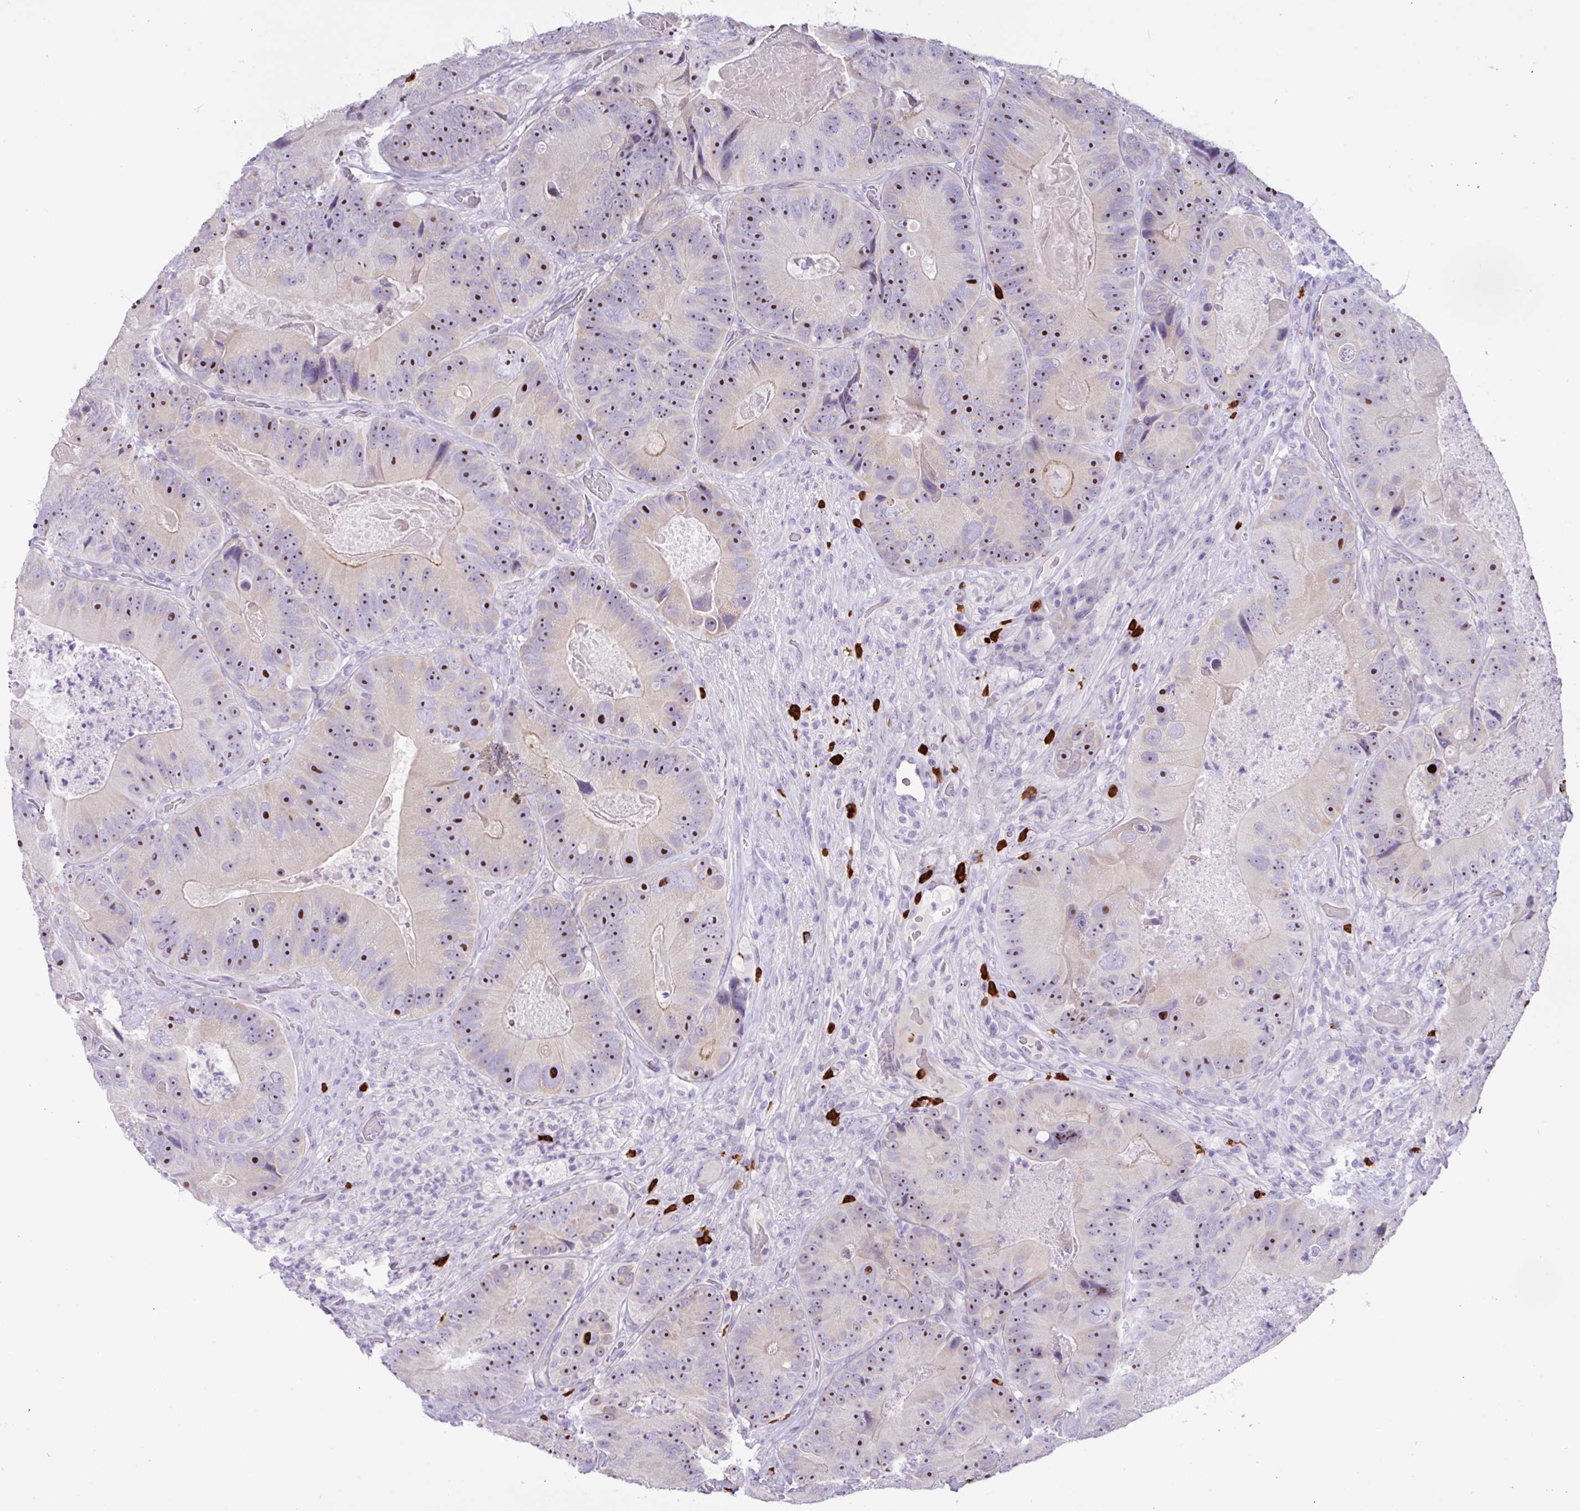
{"staining": {"intensity": "moderate", "quantity": "25%-75%", "location": "nuclear"}, "tissue": "colorectal cancer", "cell_type": "Tumor cells", "image_type": "cancer", "snomed": [{"axis": "morphology", "description": "Adenocarcinoma, NOS"}, {"axis": "topography", "description": "Colon"}], "caption": "Immunohistochemical staining of colorectal adenocarcinoma exhibits moderate nuclear protein staining in about 25%-75% of tumor cells. (DAB (3,3'-diaminobenzidine) IHC with brightfield microscopy, high magnification).", "gene": "MRM2", "patient": {"sex": "female", "age": 86}}